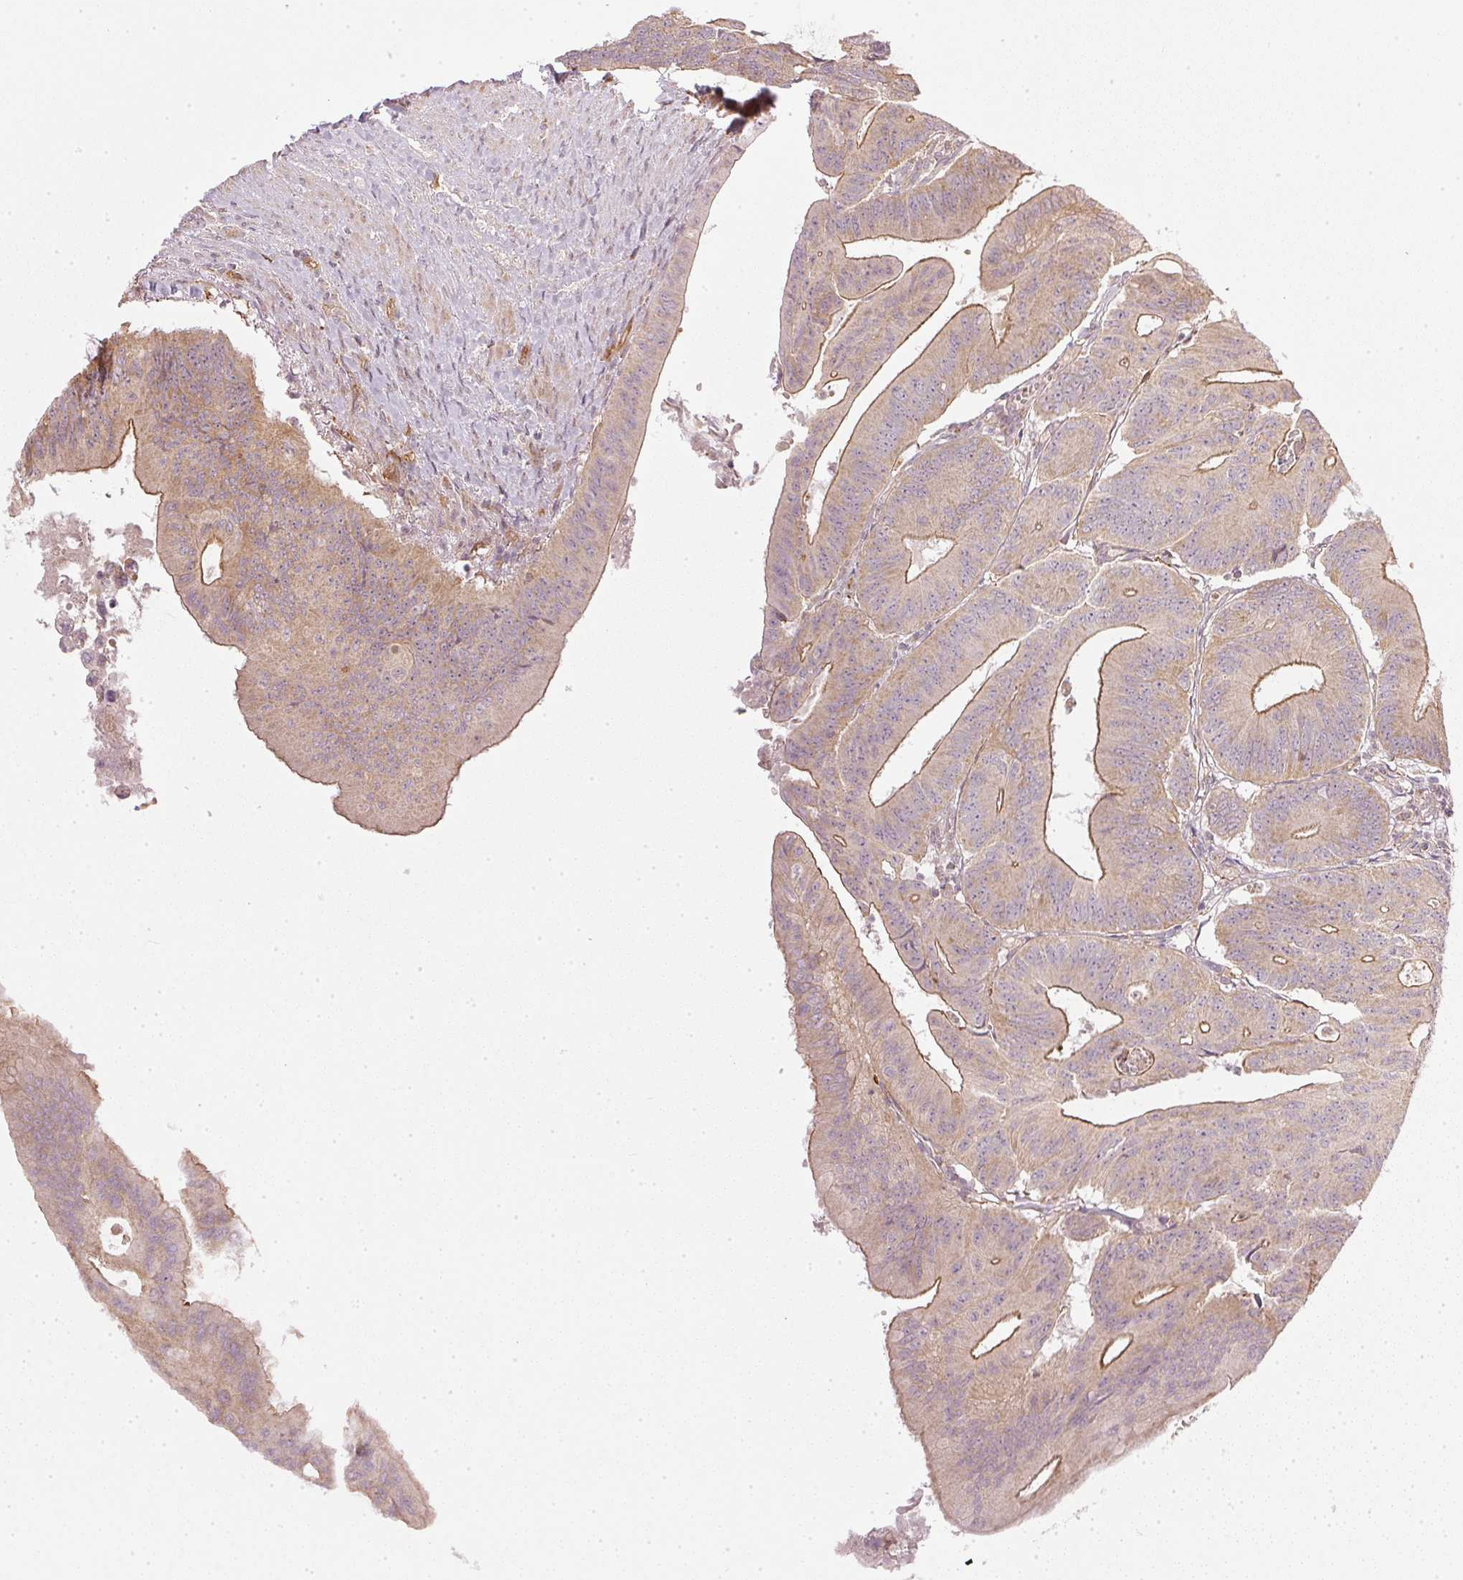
{"staining": {"intensity": "weak", "quantity": ">75%", "location": "cytoplasmic/membranous"}, "tissue": "colorectal cancer", "cell_type": "Tumor cells", "image_type": "cancer", "snomed": [{"axis": "morphology", "description": "Adenocarcinoma, NOS"}, {"axis": "topography", "description": "Colon"}], "caption": "Weak cytoplasmic/membranous staining is present in about >75% of tumor cells in adenocarcinoma (colorectal). (DAB (3,3'-diaminobenzidine) IHC, brown staining for protein, blue staining for nuclei).", "gene": "NADK2", "patient": {"sex": "male", "age": 65}}